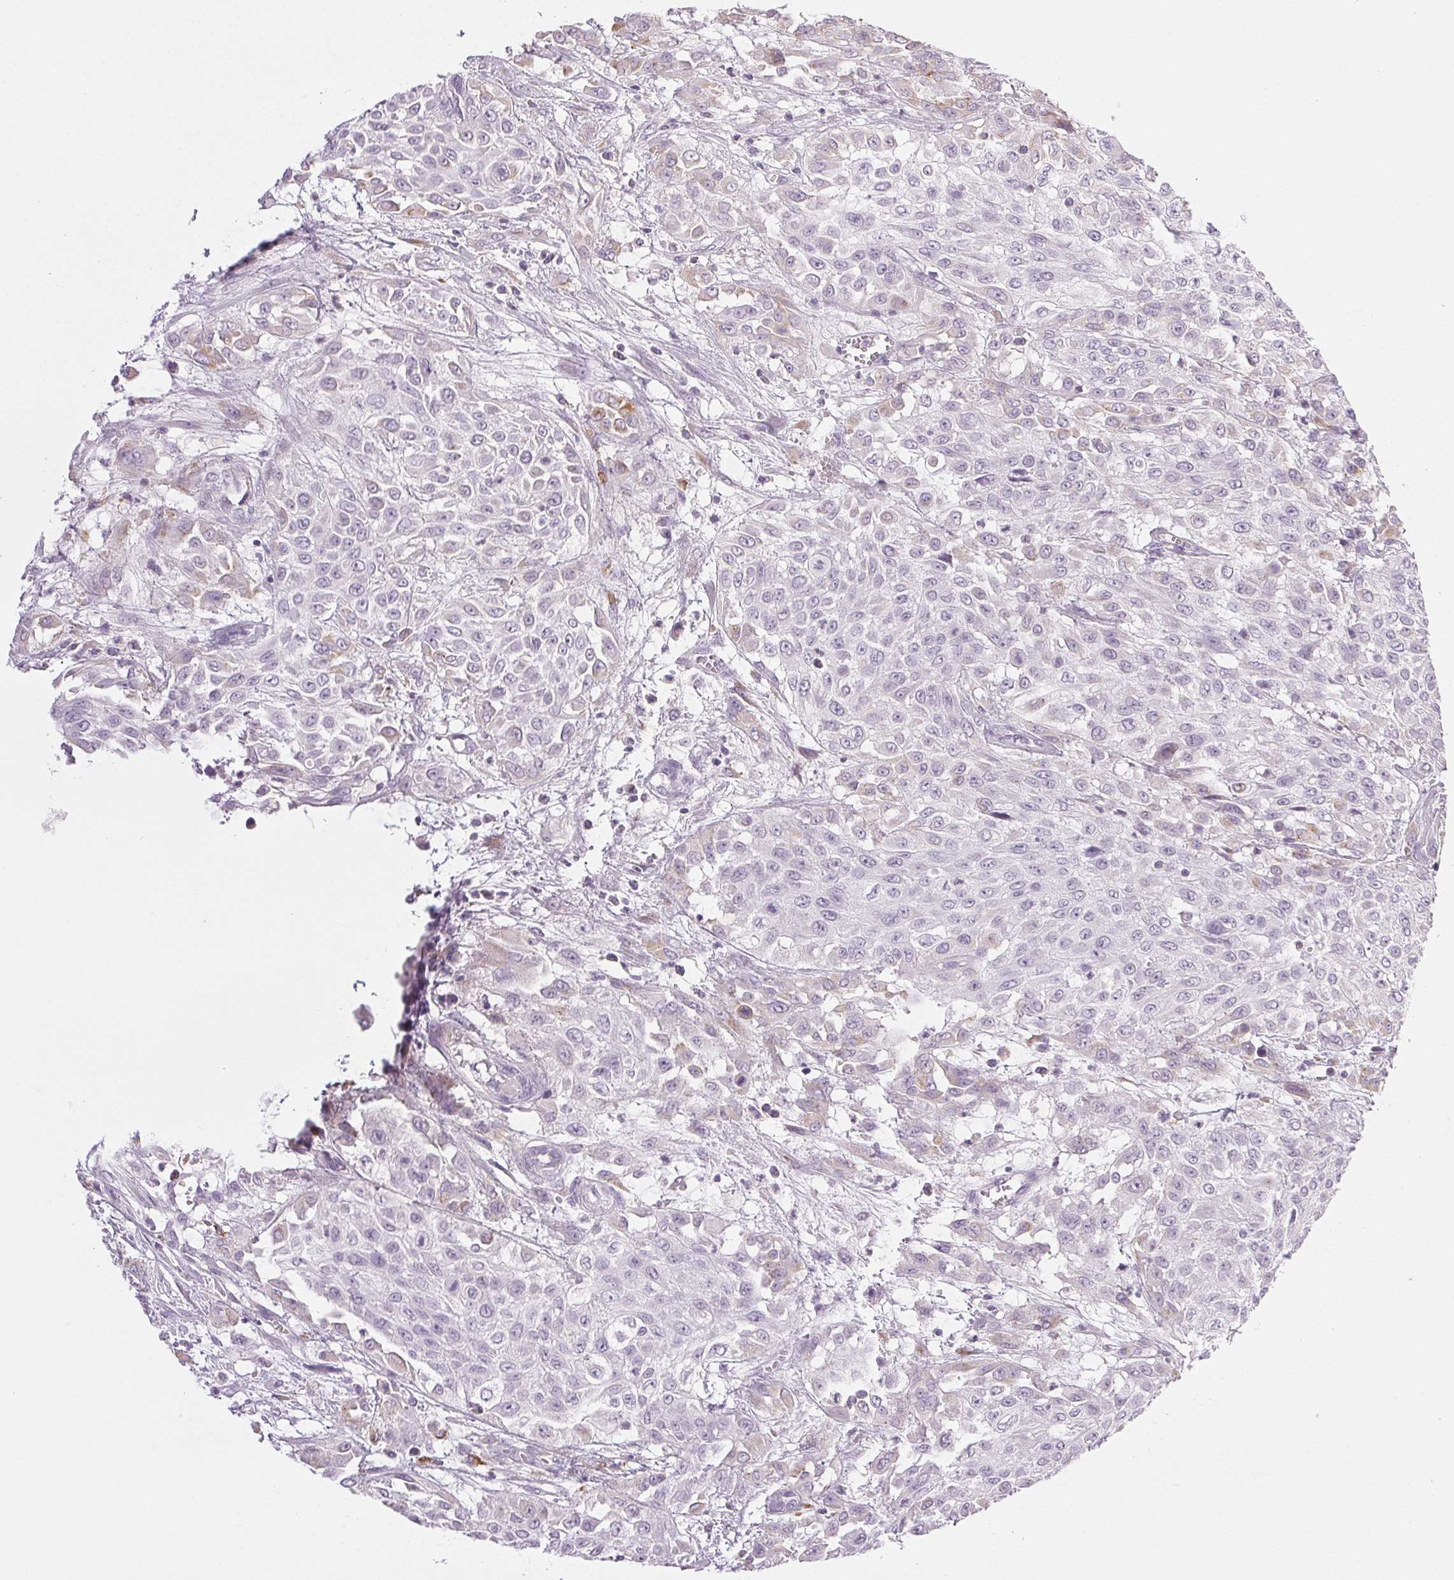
{"staining": {"intensity": "negative", "quantity": "none", "location": "none"}, "tissue": "urothelial cancer", "cell_type": "Tumor cells", "image_type": "cancer", "snomed": [{"axis": "morphology", "description": "Urothelial carcinoma, High grade"}, {"axis": "topography", "description": "Urinary bladder"}], "caption": "Immunohistochemistry (IHC) image of urothelial carcinoma (high-grade) stained for a protein (brown), which demonstrates no positivity in tumor cells.", "gene": "COL7A1", "patient": {"sex": "male", "age": 57}}